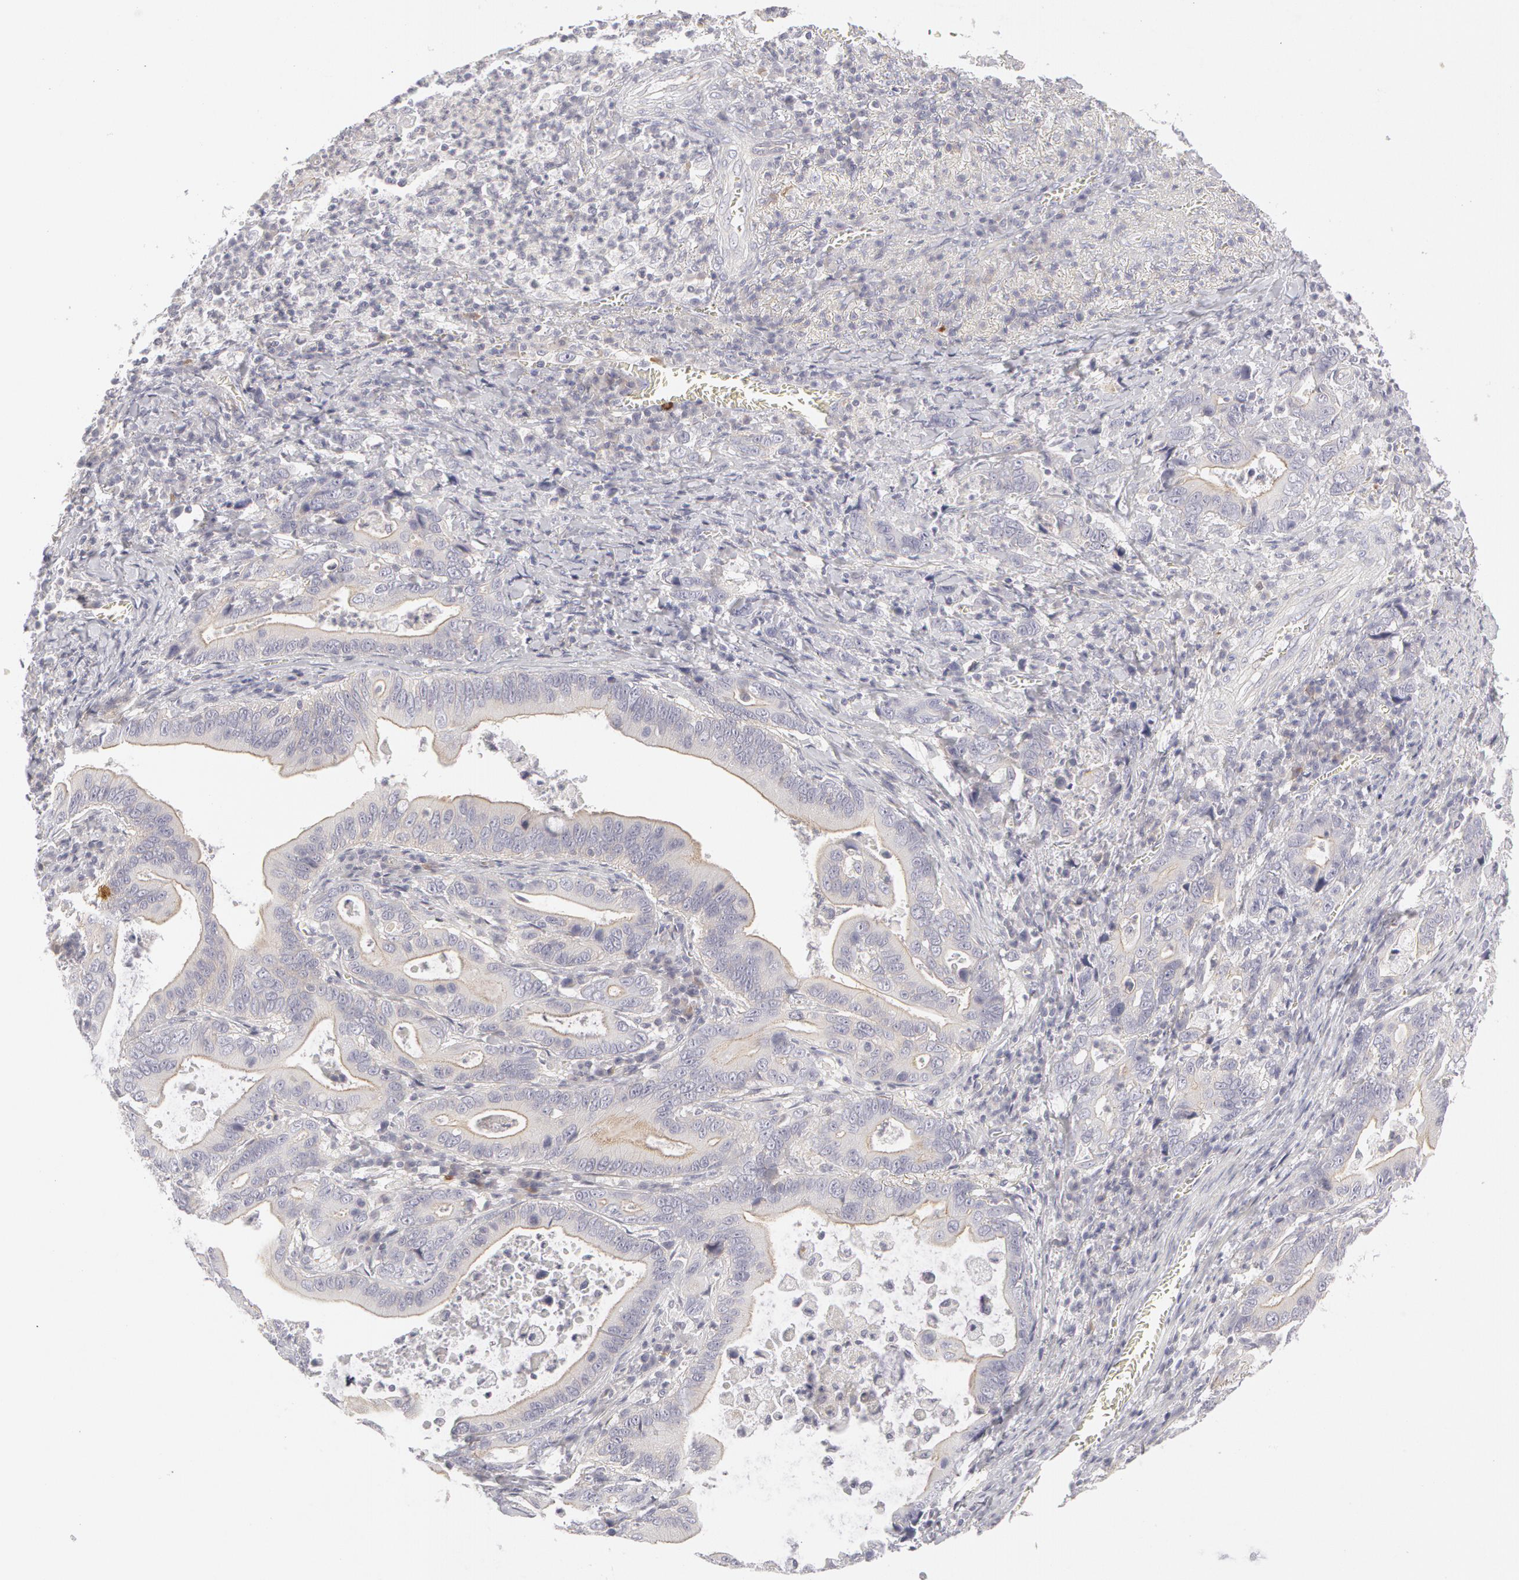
{"staining": {"intensity": "weak", "quantity": "25%-75%", "location": "cytoplasmic/membranous"}, "tissue": "stomach cancer", "cell_type": "Tumor cells", "image_type": "cancer", "snomed": [{"axis": "morphology", "description": "Adenocarcinoma, NOS"}, {"axis": "topography", "description": "Stomach, upper"}], "caption": "This image demonstrates immunohistochemistry (IHC) staining of human stomach cancer (adenocarcinoma), with low weak cytoplasmic/membranous positivity in approximately 25%-75% of tumor cells.", "gene": "ABCB1", "patient": {"sex": "male", "age": 63}}